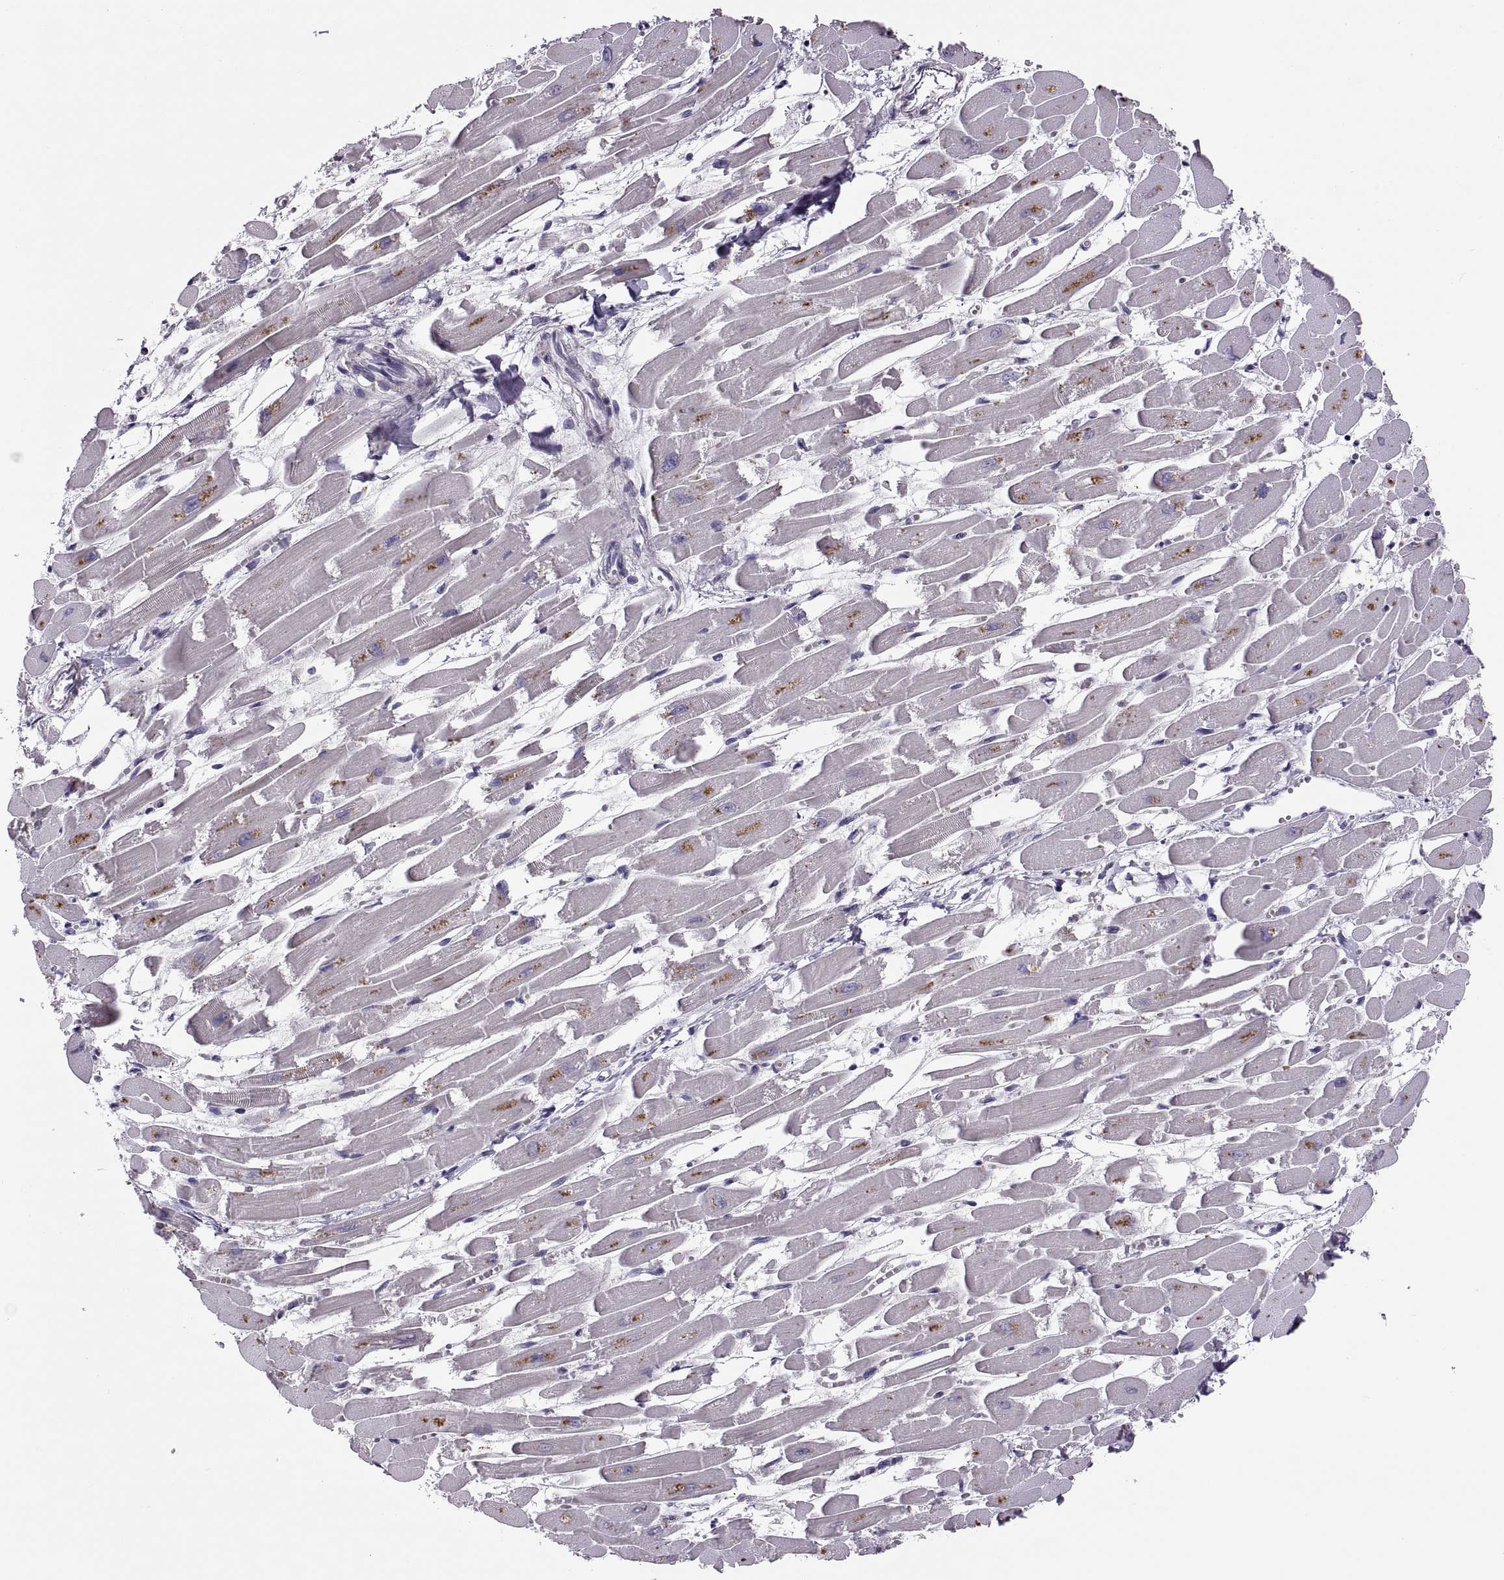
{"staining": {"intensity": "negative", "quantity": "none", "location": "none"}, "tissue": "heart muscle", "cell_type": "Cardiomyocytes", "image_type": "normal", "snomed": [{"axis": "morphology", "description": "Normal tissue, NOS"}, {"axis": "topography", "description": "Heart"}], "caption": "Protein analysis of unremarkable heart muscle demonstrates no significant positivity in cardiomyocytes.", "gene": "VSX2", "patient": {"sex": "female", "age": 52}}